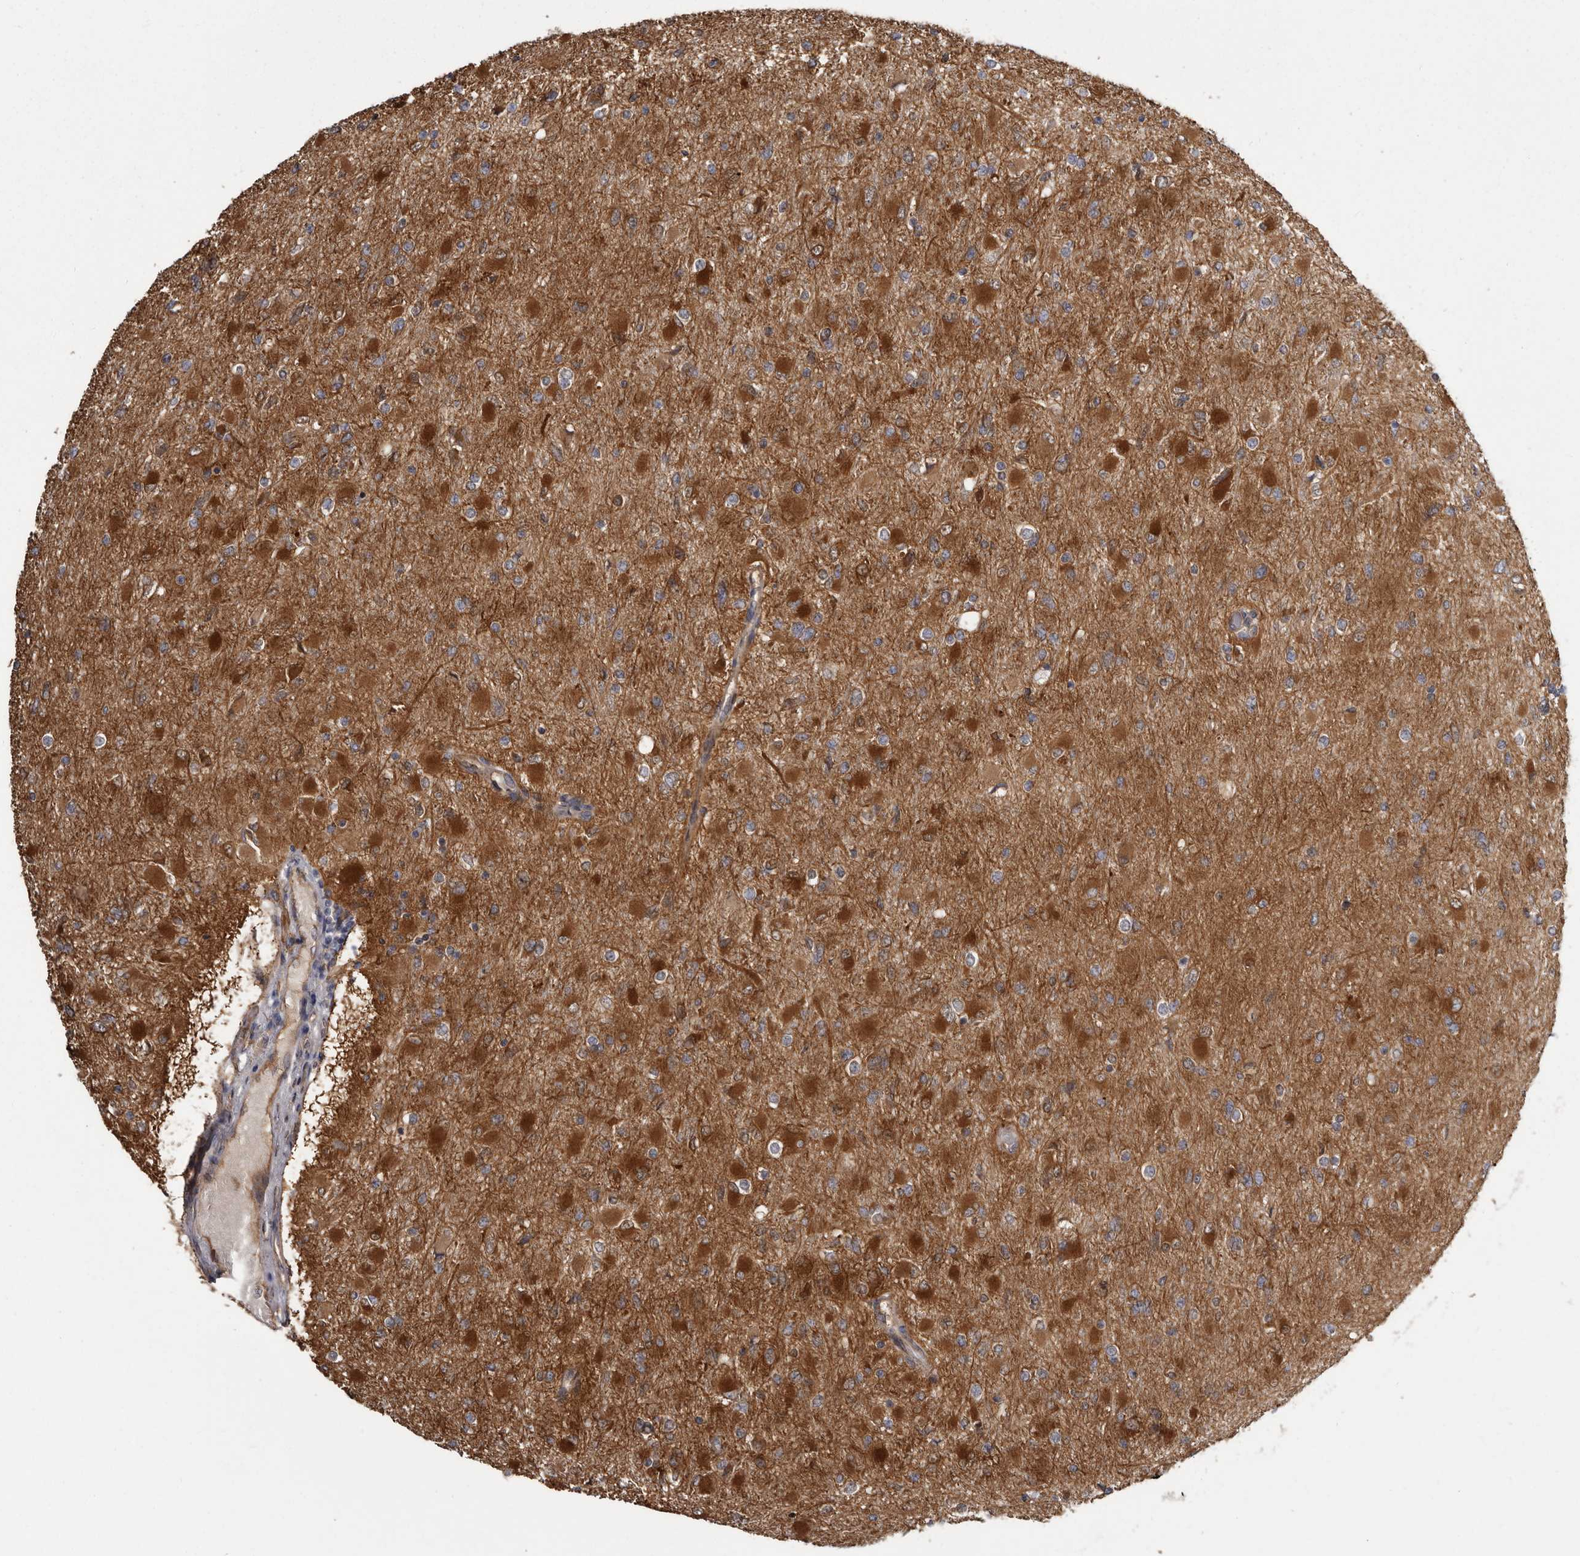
{"staining": {"intensity": "strong", "quantity": "<25%", "location": "cytoplasmic/membranous"}, "tissue": "glioma", "cell_type": "Tumor cells", "image_type": "cancer", "snomed": [{"axis": "morphology", "description": "Glioma, malignant, High grade"}, {"axis": "topography", "description": "Cerebral cortex"}], "caption": "Glioma stained with a protein marker exhibits strong staining in tumor cells.", "gene": "ENAH", "patient": {"sex": "female", "age": 36}}